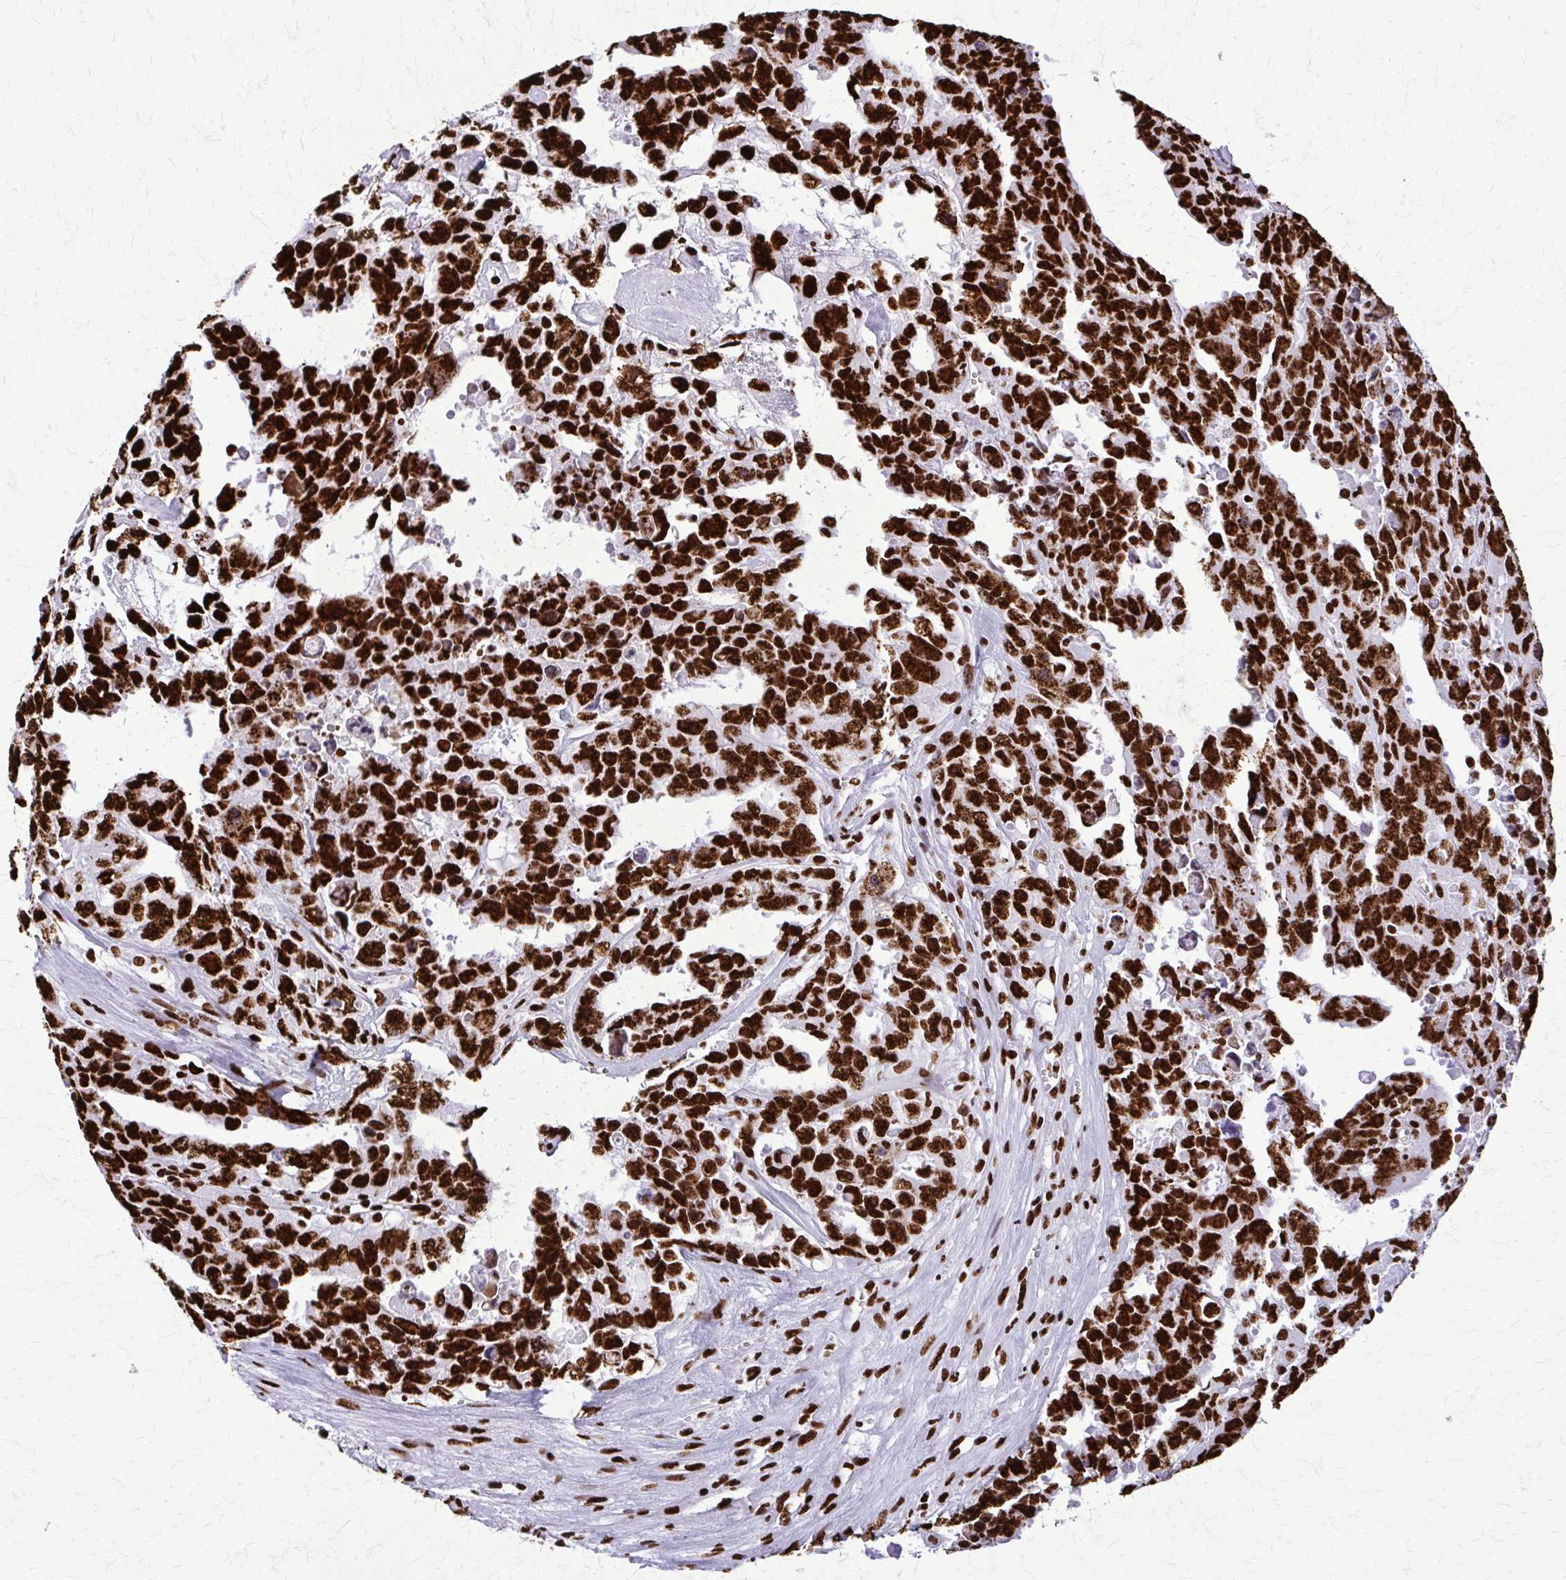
{"staining": {"intensity": "strong", "quantity": ">75%", "location": "nuclear"}, "tissue": "testis cancer", "cell_type": "Tumor cells", "image_type": "cancer", "snomed": [{"axis": "morphology", "description": "Carcinoma, Embryonal, NOS"}, {"axis": "topography", "description": "Testis"}], "caption": "DAB immunohistochemical staining of testis embryonal carcinoma reveals strong nuclear protein positivity in about >75% of tumor cells.", "gene": "SFPQ", "patient": {"sex": "male", "age": 24}}